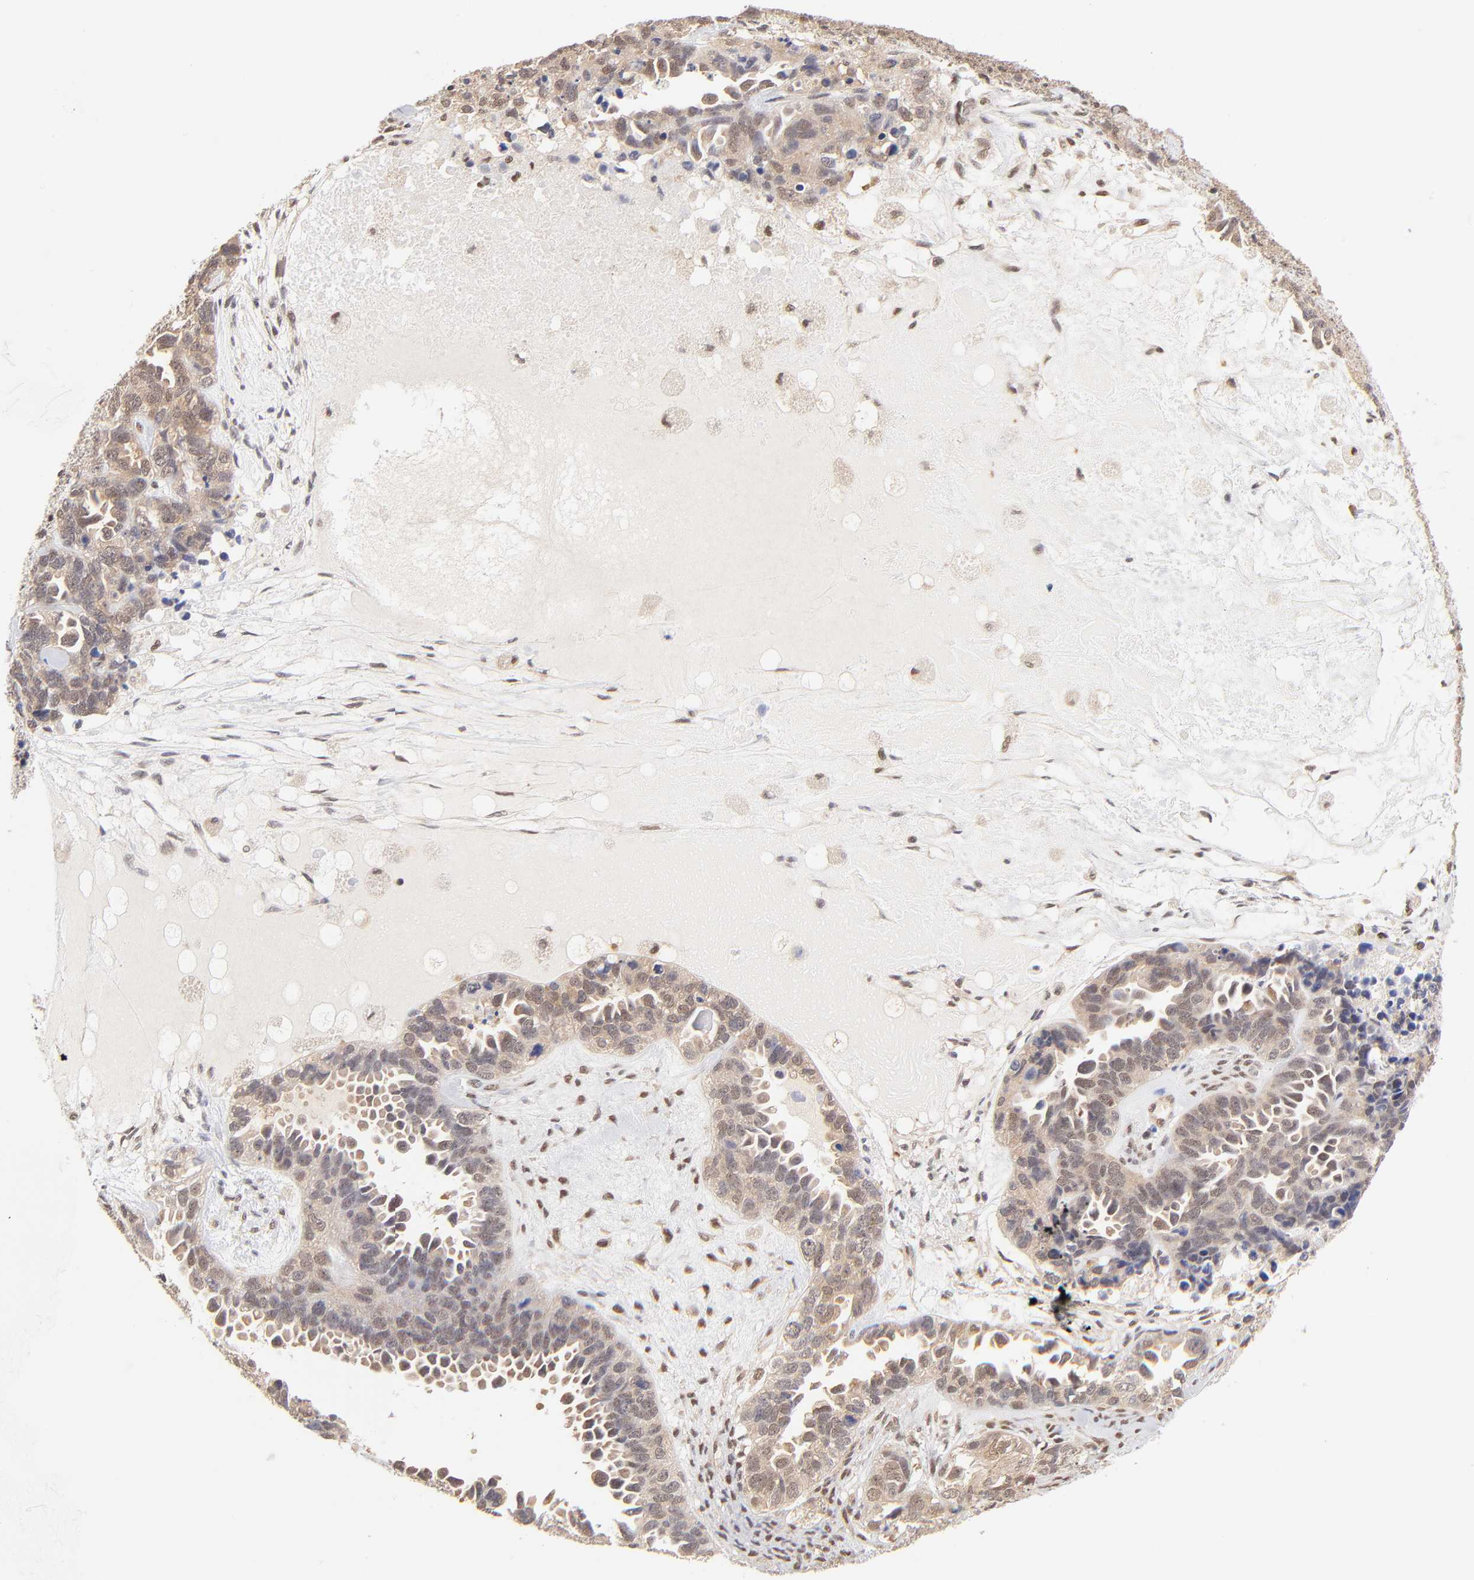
{"staining": {"intensity": "weak", "quantity": "<25%", "location": "nuclear"}, "tissue": "ovarian cancer", "cell_type": "Tumor cells", "image_type": "cancer", "snomed": [{"axis": "morphology", "description": "Cystadenocarcinoma, serous, NOS"}, {"axis": "topography", "description": "Ovary"}], "caption": "High magnification brightfield microscopy of ovarian serous cystadenocarcinoma stained with DAB (3,3'-diaminobenzidine) (brown) and counterstained with hematoxylin (blue): tumor cells show no significant expression.", "gene": "PSMC4", "patient": {"sex": "female", "age": 82}}